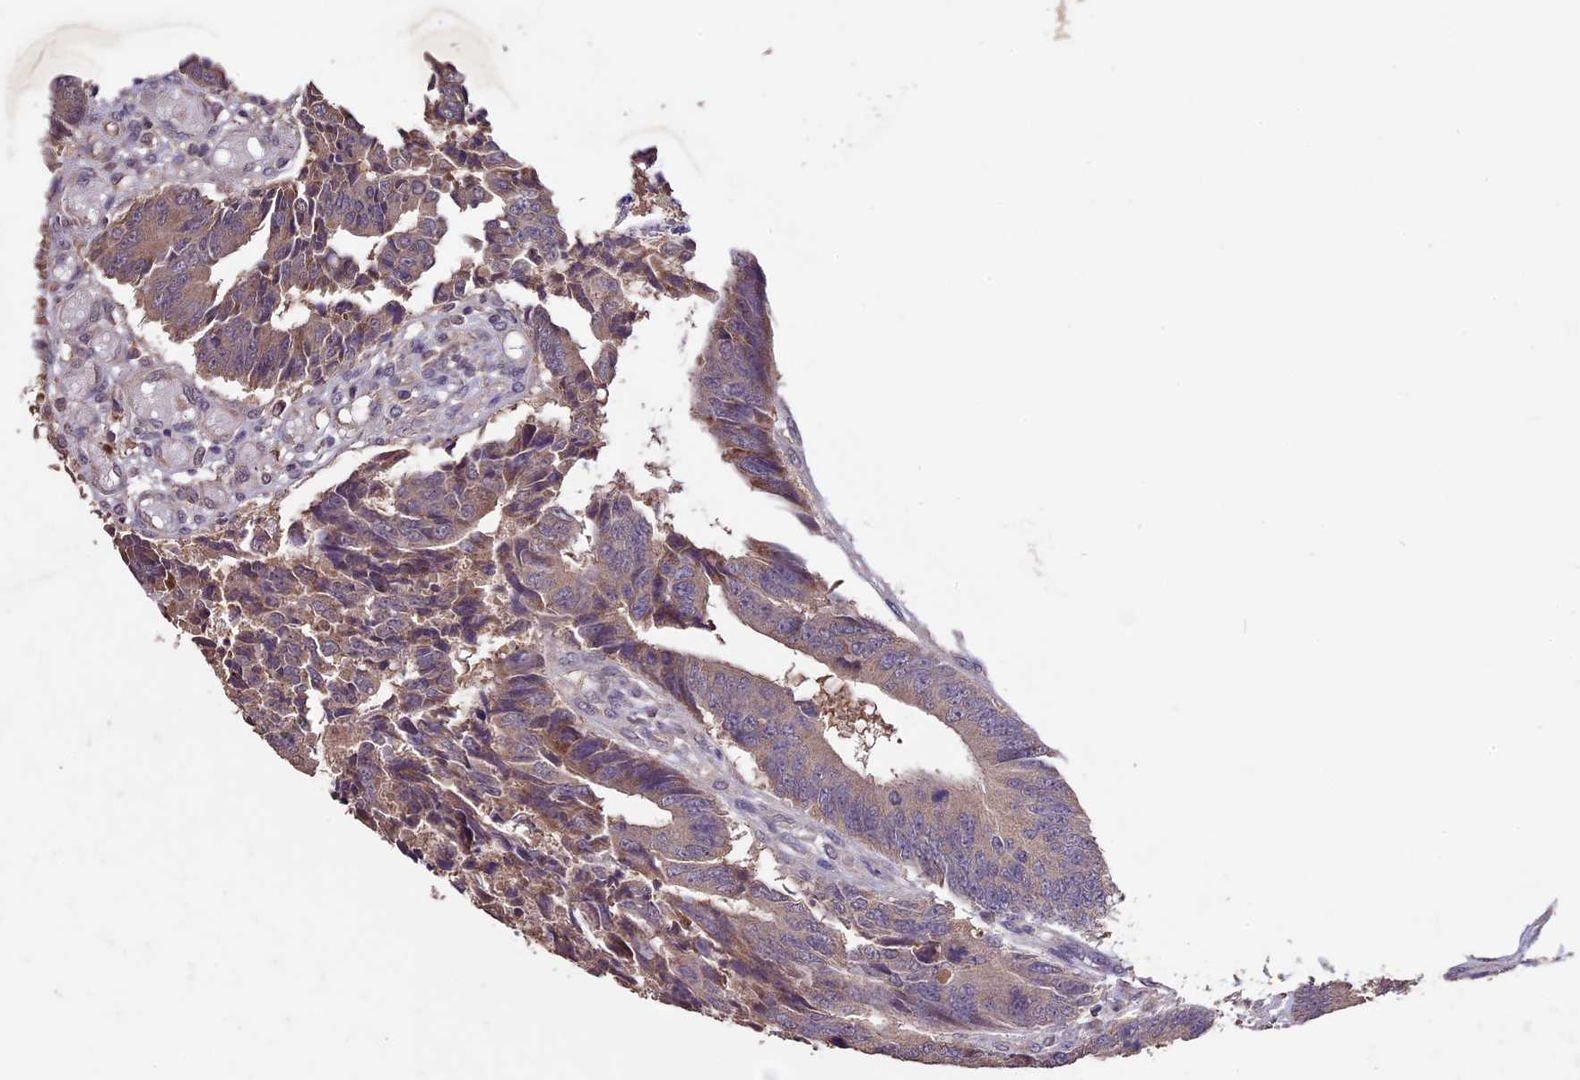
{"staining": {"intensity": "weak", "quantity": ">75%", "location": "cytoplasmic/membranous"}, "tissue": "colorectal cancer", "cell_type": "Tumor cells", "image_type": "cancer", "snomed": [{"axis": "morphology", "description": "Adenocarcinoma, NOS"}, {"axis": "topography", "description": "Rectum"}], "caption": "Immunohistochemical staining of human adenocarcinoma (colorectal) shows weak cytoplasmic/membranous protein expression in approximately >75% of tumor cells.", "gene": "DIS3L", "patient": {"sex": "male", "age": 84}}